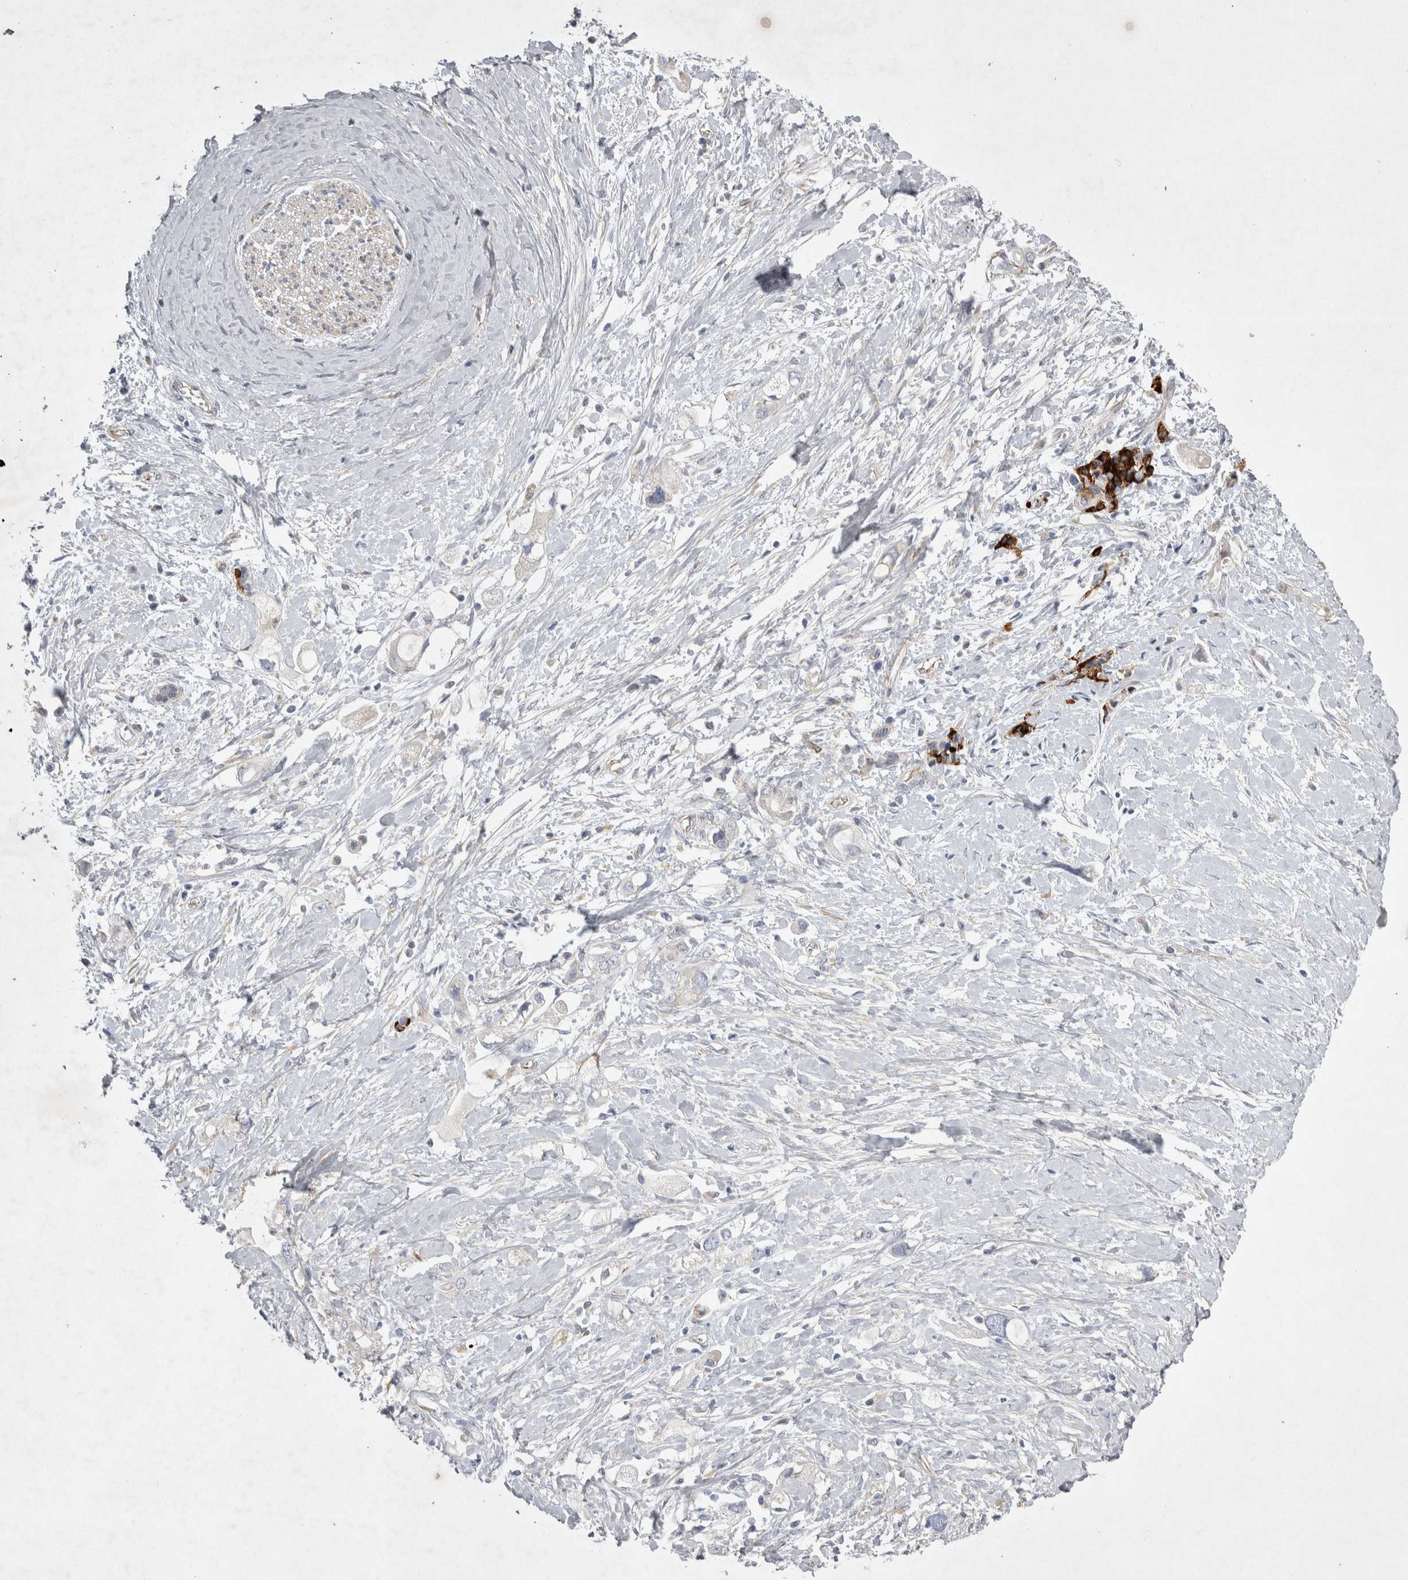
{"staining": {"intensity": "negative", "quantity": "none", "location": "none"}, "tissue": "pancreatic cancer", "cell_type": "Tumor cells", "image_type": "cancer", "snomed": [{"axis": "morphology", "description": "Adenocarcinoma, NOS"}, {"axis": "topography", "description": "Pancreas"}], "caption": "There is no significant expression in tumor cells of pancreatic adenocarcinoma. The staining is performed using DAB (3,3'-diaminobenzidine) brown chromogen with nuclei counter-stained in using hematoxylin.", "gene": "STRADB", "patient": {"sex": "female", "age": 56}}